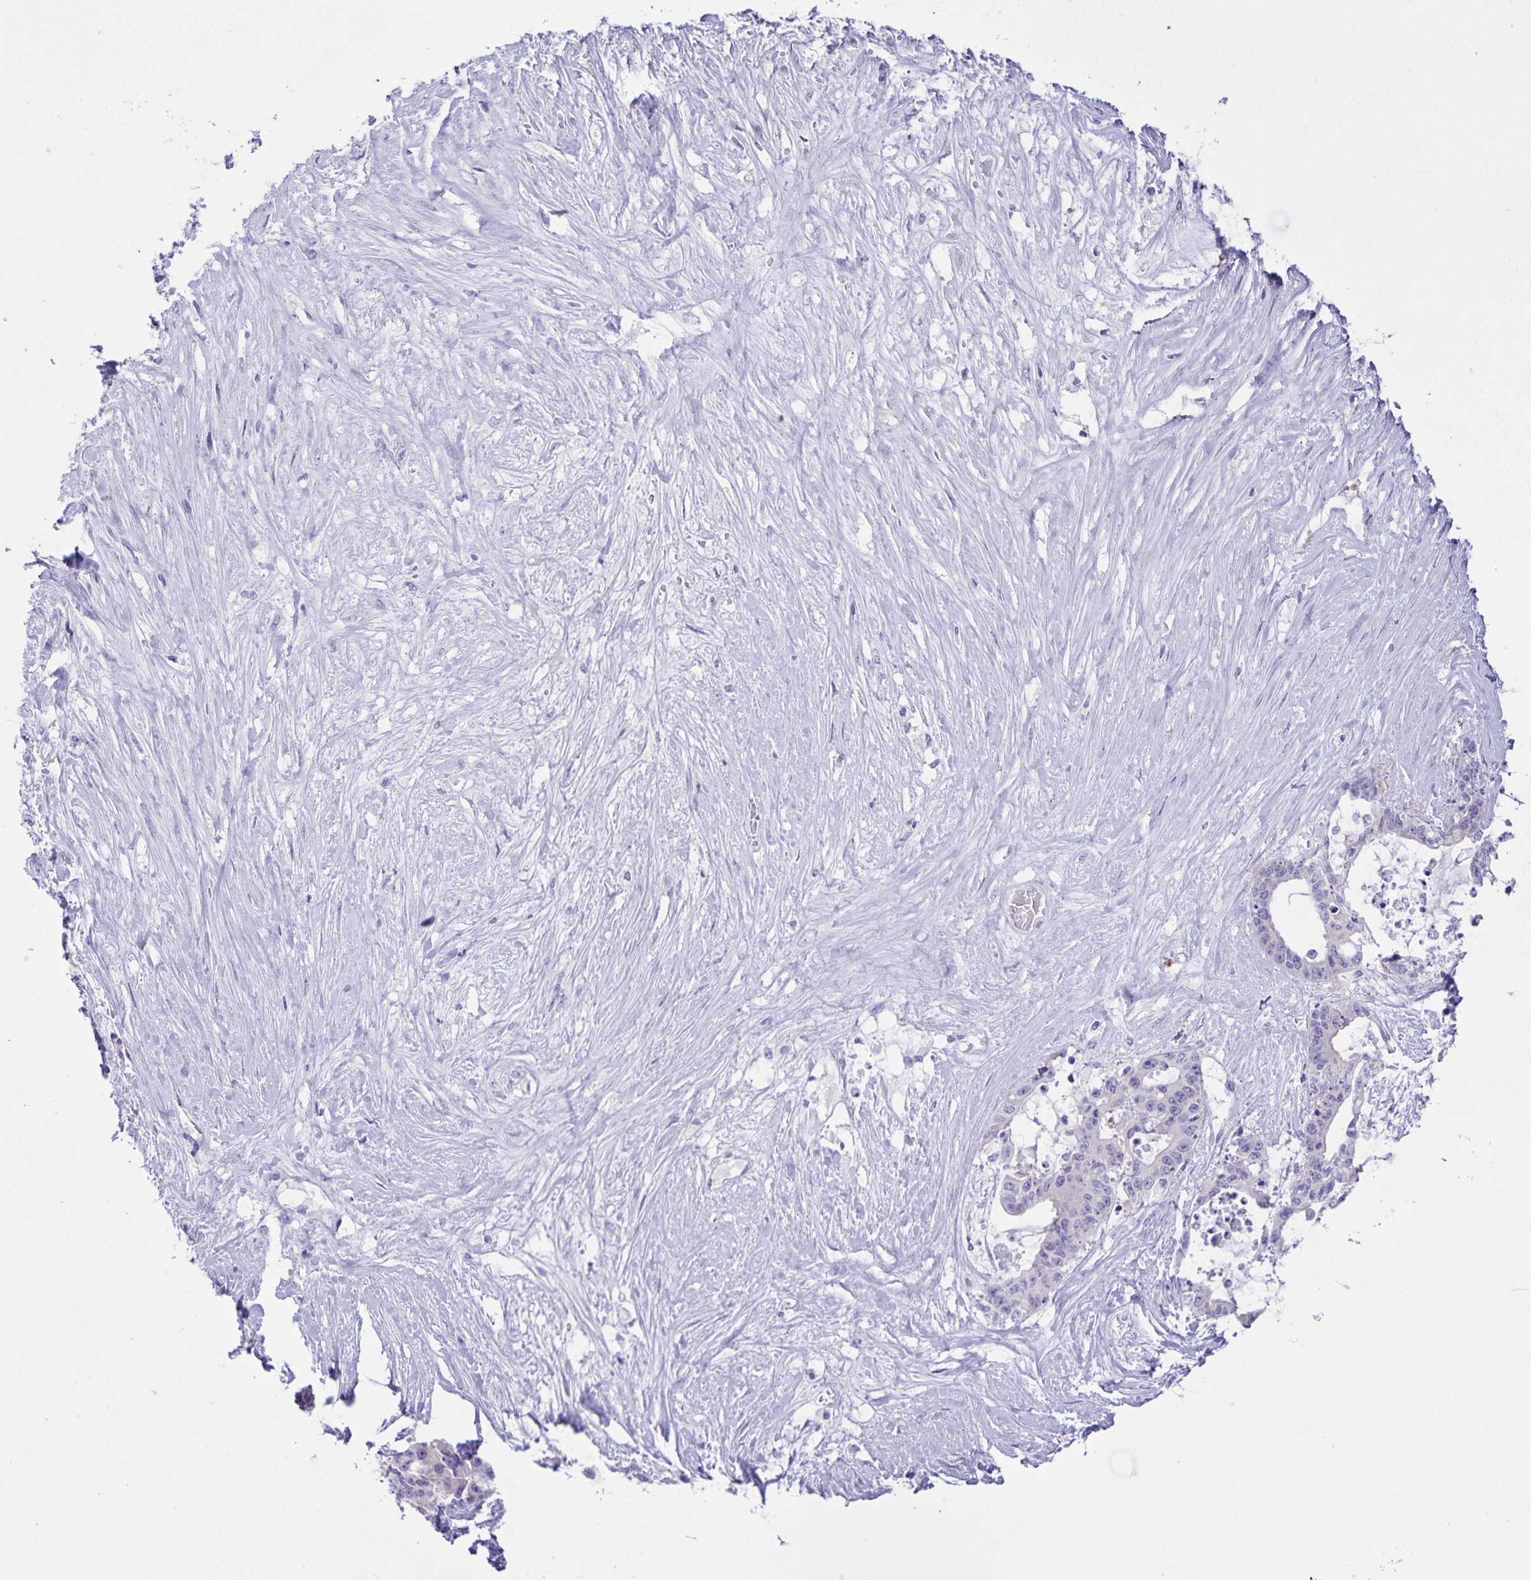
{"staining": {"intensity": "negative", "quantity": "none", "location": "none"}, "tissue": "liver cancer", "cell_type": "Tumor cells", "image_type": "cancer", "snomed": [{"axis": "morphology", "description": "Normal tissue, NOS"}, {"axis": "morphology", "description": "Cholangiocarcinoma"}, {"axis": "topography", "description": "Liver"}, {"axis": "topography", "description": "Peripheral nerve tissue"}], "caption": "Tumor cells are negative for brown protein staining in liver cancer (cholangiocarcinoma).", "gene": "CAPSL", "patient": {"sex": "female", "age": 73}}